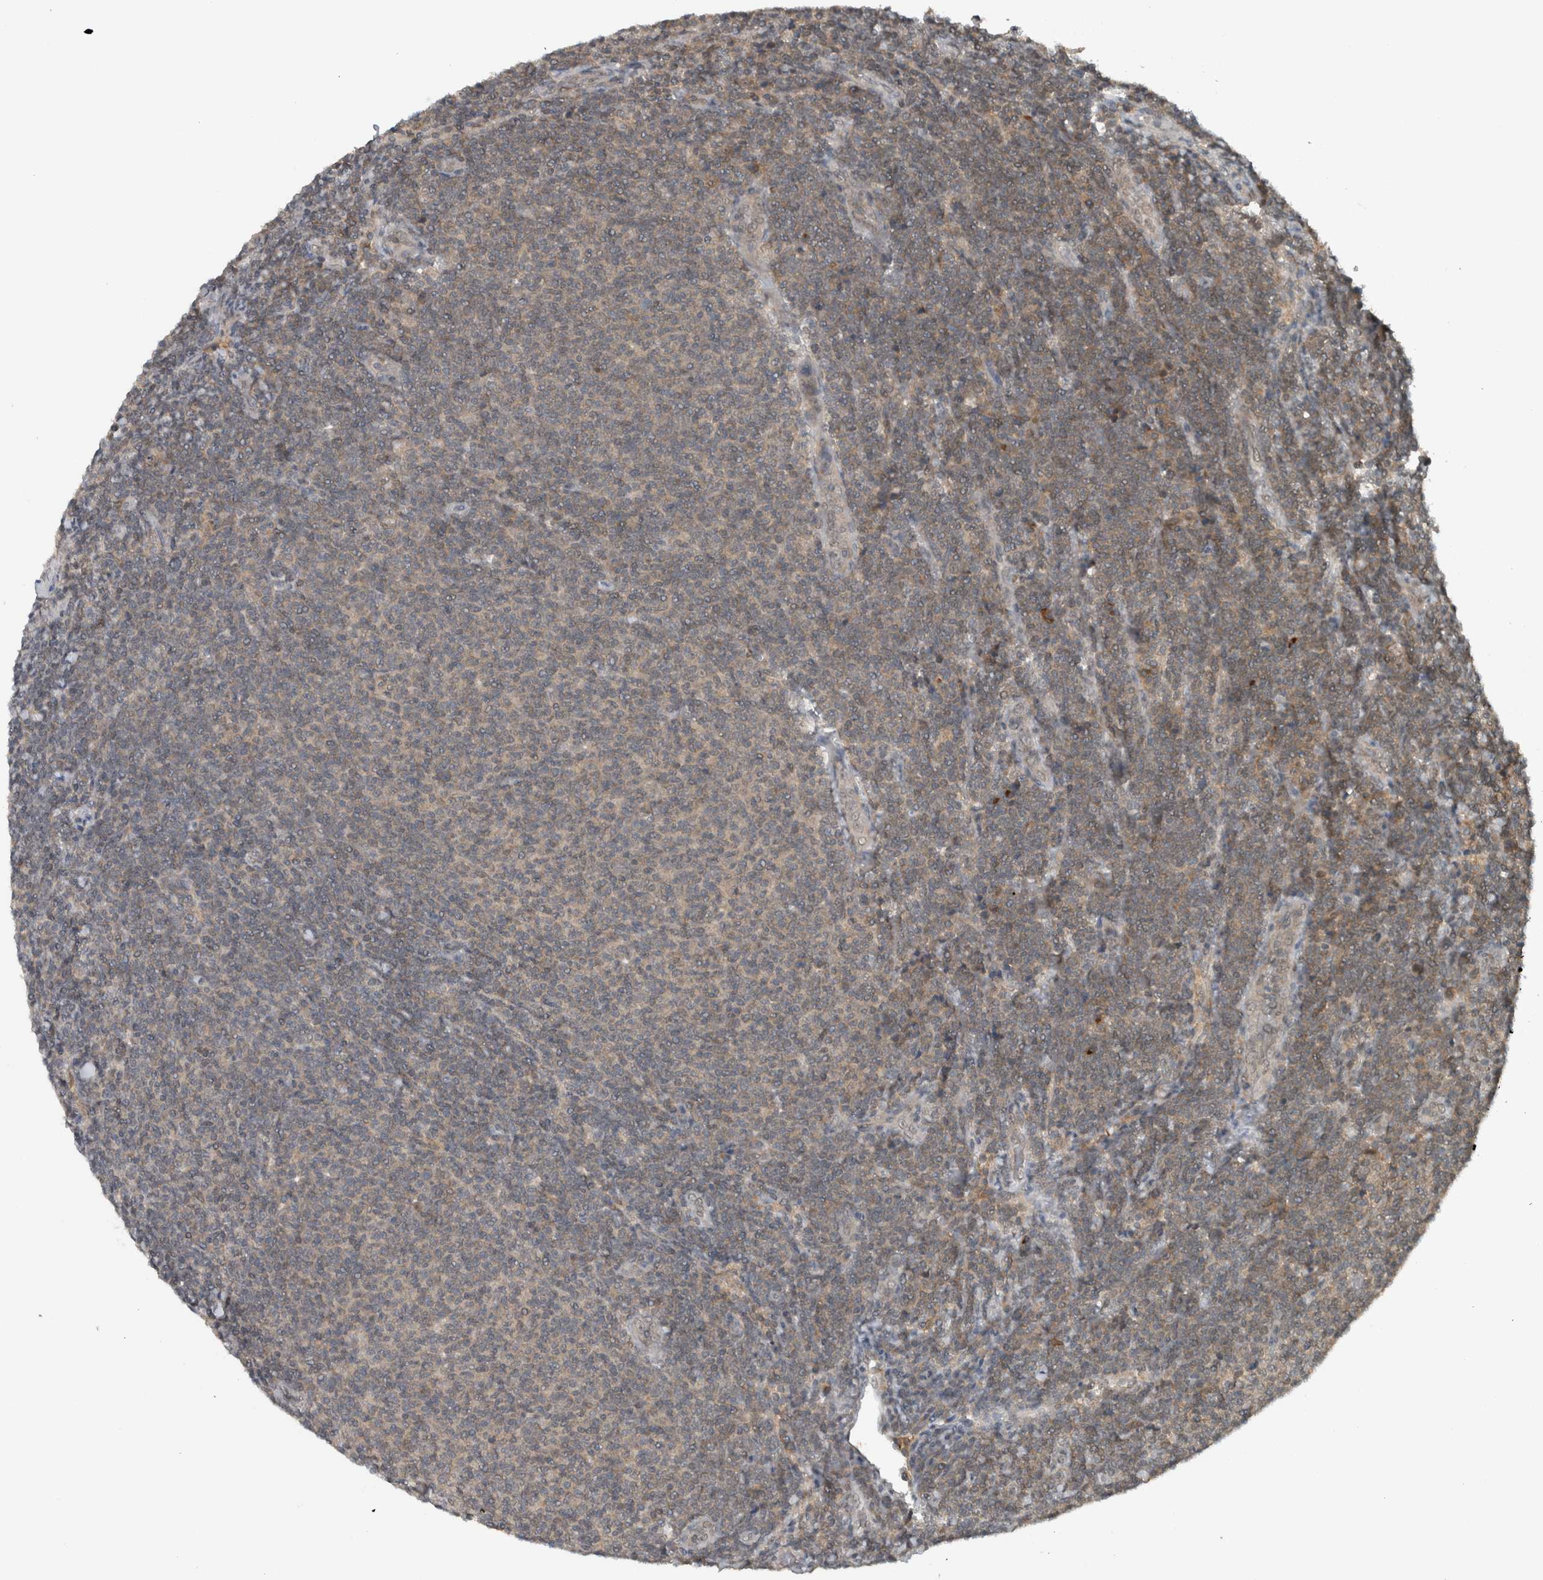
{"staining": {"intensity": "weak", "quantity": "25%-75%", "location": "cytoplasmic/membranous"}, "tissue": "lymphoma", "cell_type": "Tumor cells", "image_type": "cancer", "snomed": [{"axis": "morphology", "description": "Malignant lymphoma, non-Hodgkin's type, Low grade"}, {"axis": "topography", "description": "Lymph node"}], "caption": "IHC (DAB) staining of human lymphoma demonstrates weak cytoplasmic/membranous protein positivity in approximately 25%-75% of tumor cells.", "gene": "SPAG7", "patient": {"sex": "male", "age": 66}}